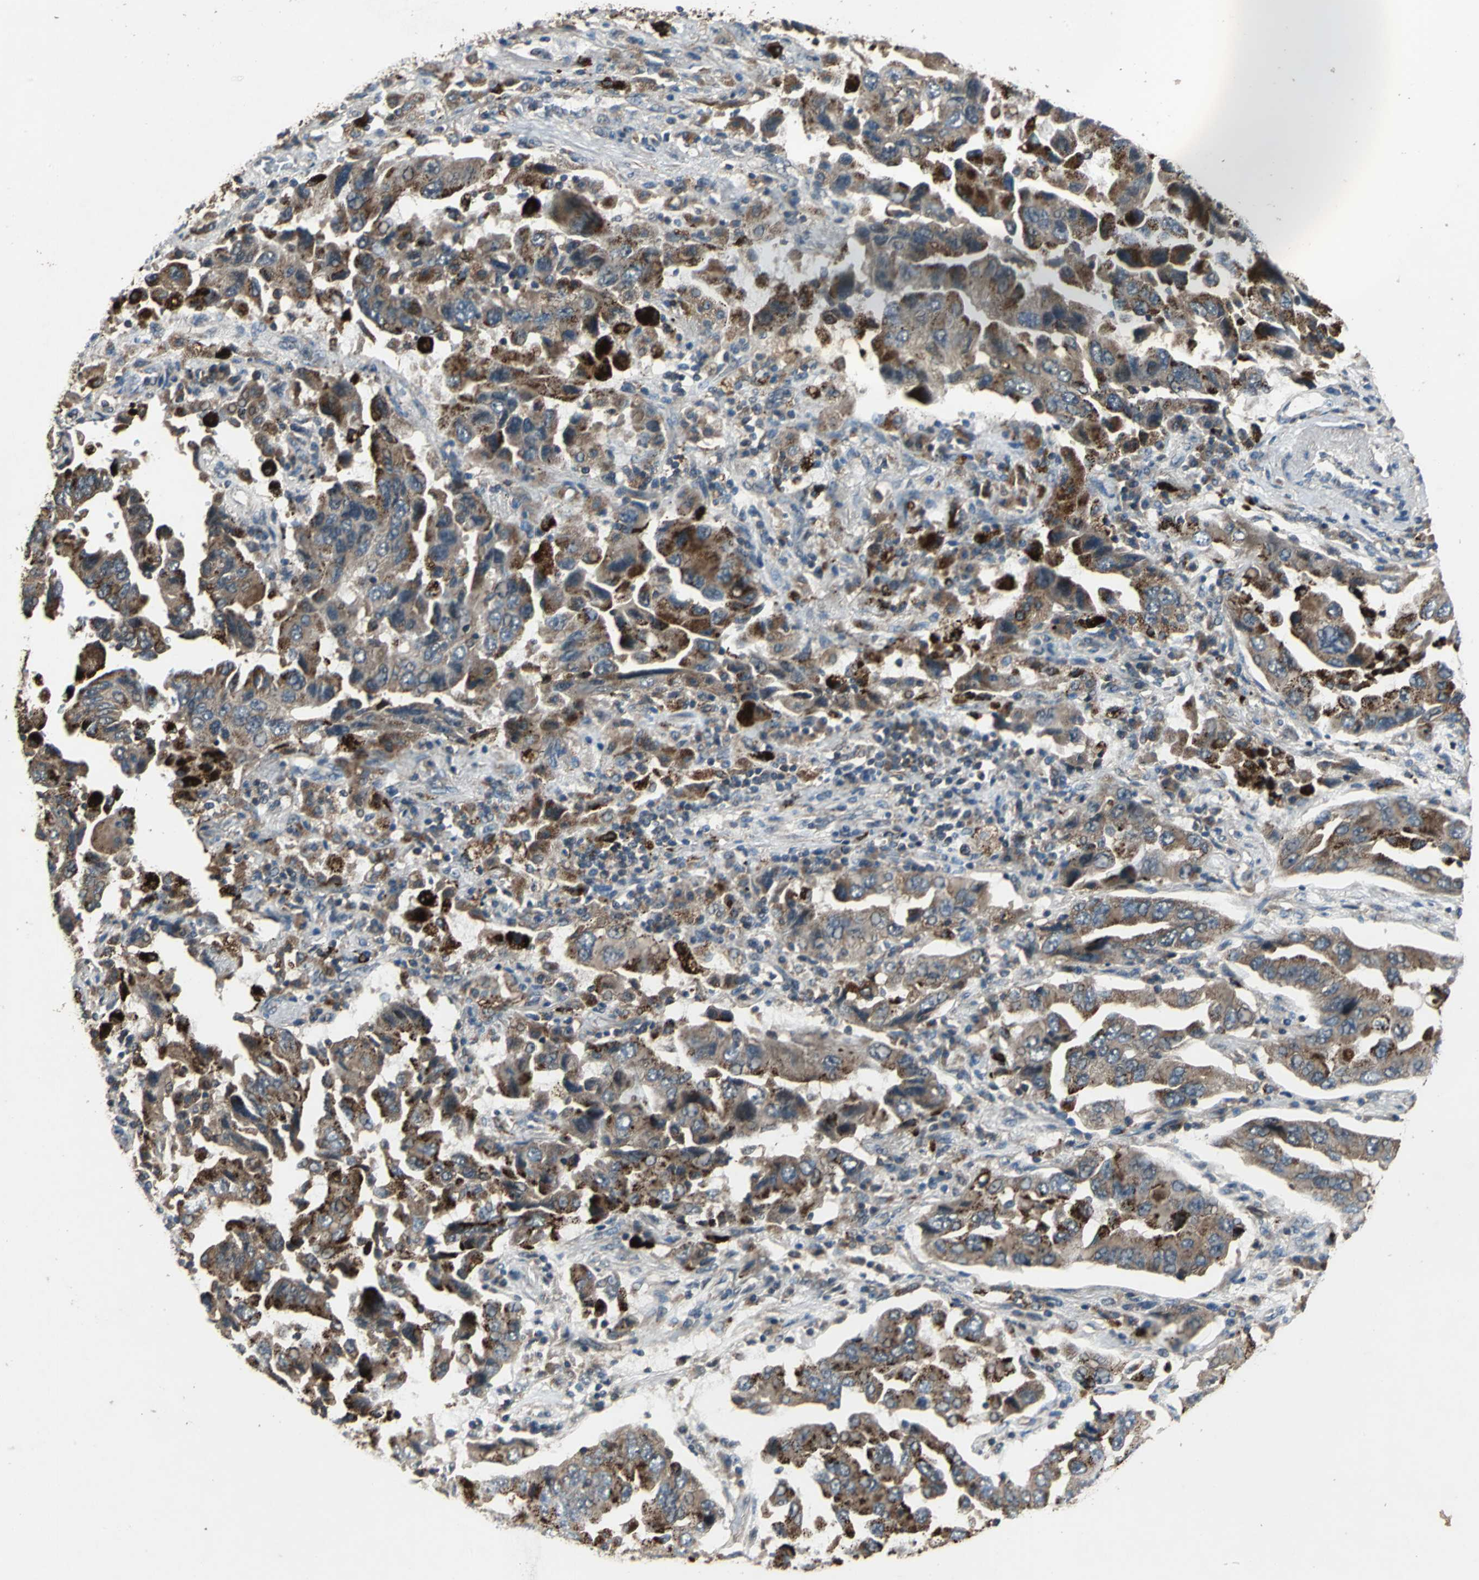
{"staining": {"intensity": "strong", "quantity": ">75%", "location": "cytoplasmic/membranous"}, "tissue": "lung cancer", "cell_type": "Tumor cells", "image_type": "cancer", "snomed": [{"axis": "morphology", "description": "Adenocarcinoma, NOS"}, {"axis": "topography", "description": "Lung"}], "caption": "A photomicrograph showing strong cytoplasmic/membranous positivity in about >75% of tumor cells in lung cancer (adenocarcinoma), as visualized by brown immunohistochemical staining.", "gene": "ZNF608", "patient": {"sex": "female", "age": 65}}